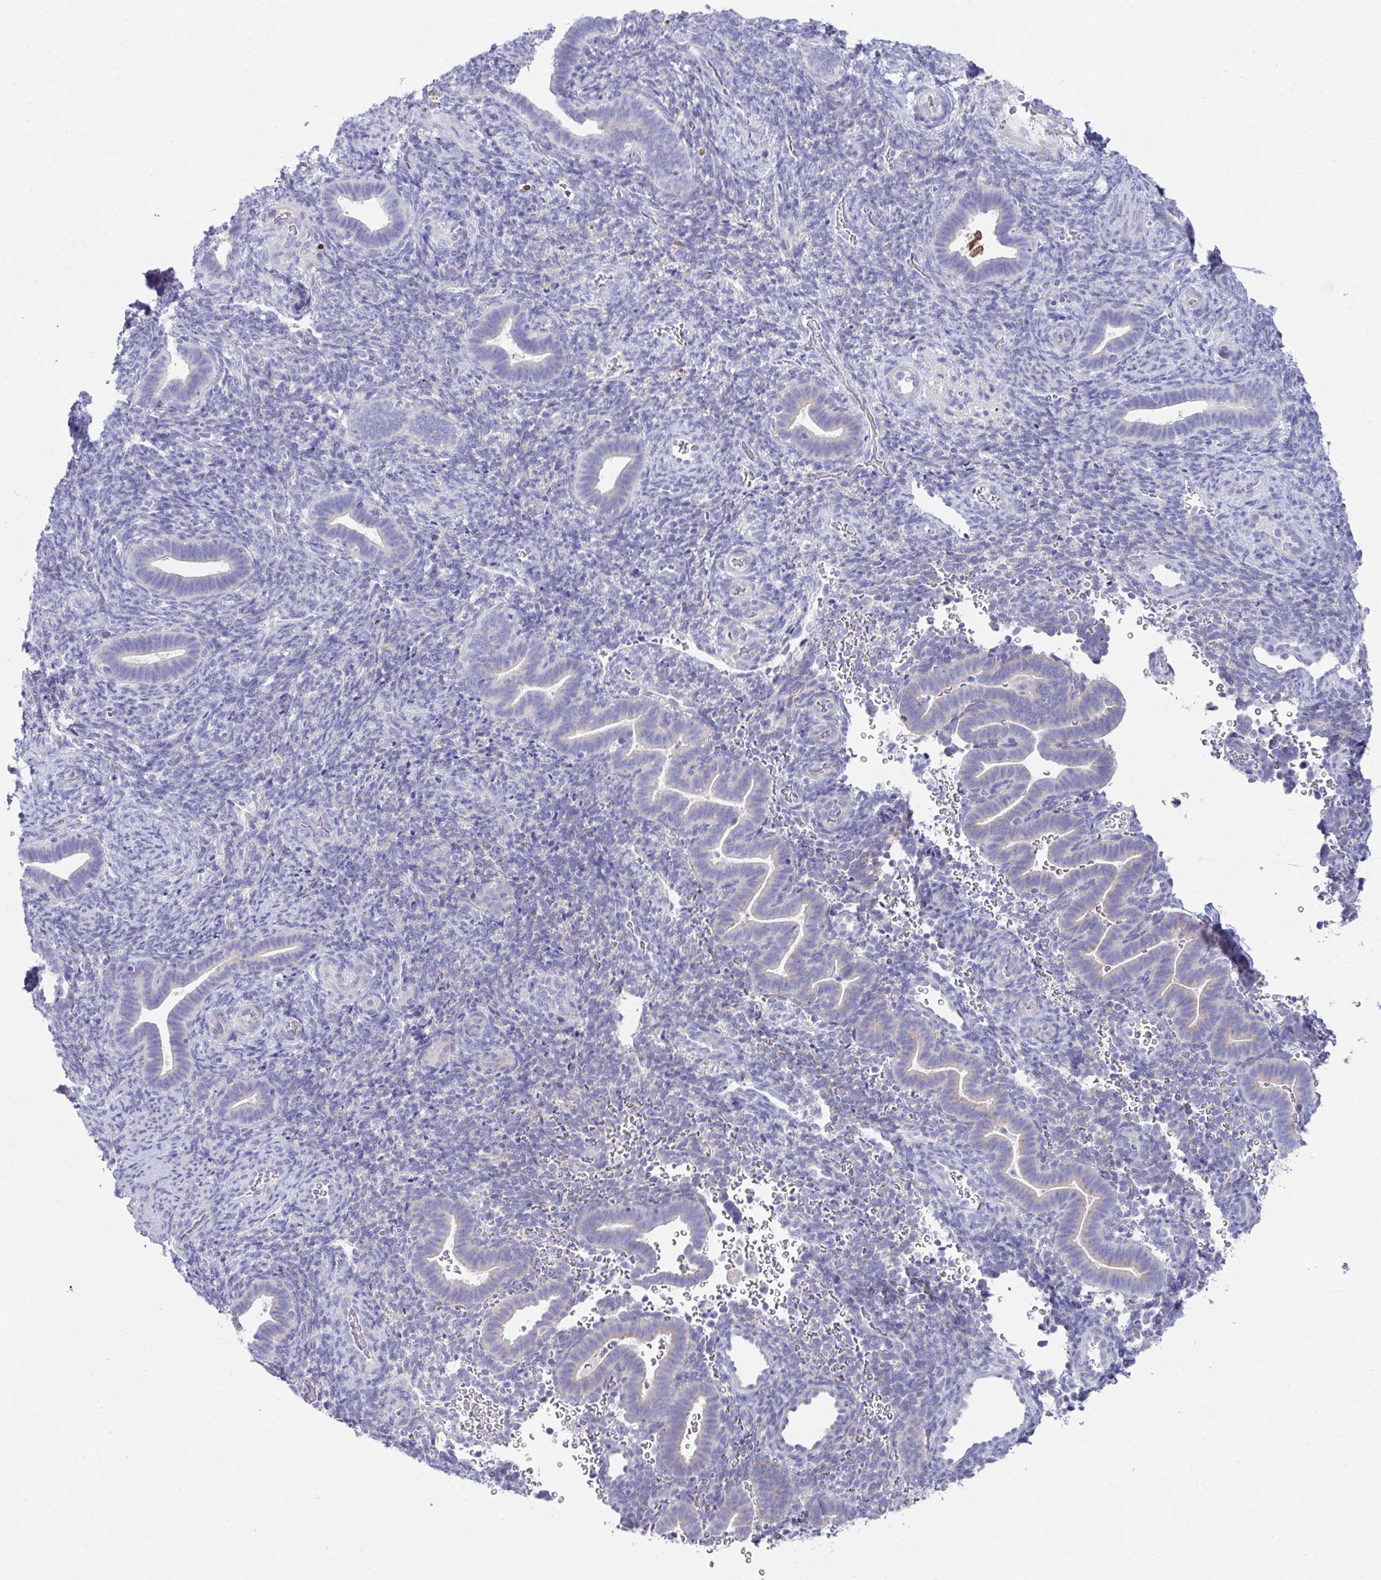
{"staining": {"intensity": "negative", "quantity": "none", "location": "none"}, "tissue": "endometrium", "cell_type": "Cells in endometrial stroma", "image_type": "normal", "snomed": [{"axis": "morphology", "description": "Normal tissue, NOS"}, {"axis": "topography", "description": "Endometrium"}], "caption": "This is a micrograph of immunohistochemistry staining of unremarkable endometrium, which shows no positivity in cells in endometrial stroma. The staining was performed using DAB (3,3'-diaminobenzidine) to visualize the protein expression in brown, while the nuclei were stained in blue with hematoxylin (Magnification: 20x).", "gene": "TMEM106B", "patient": {"sex": "female", "age": 34}}